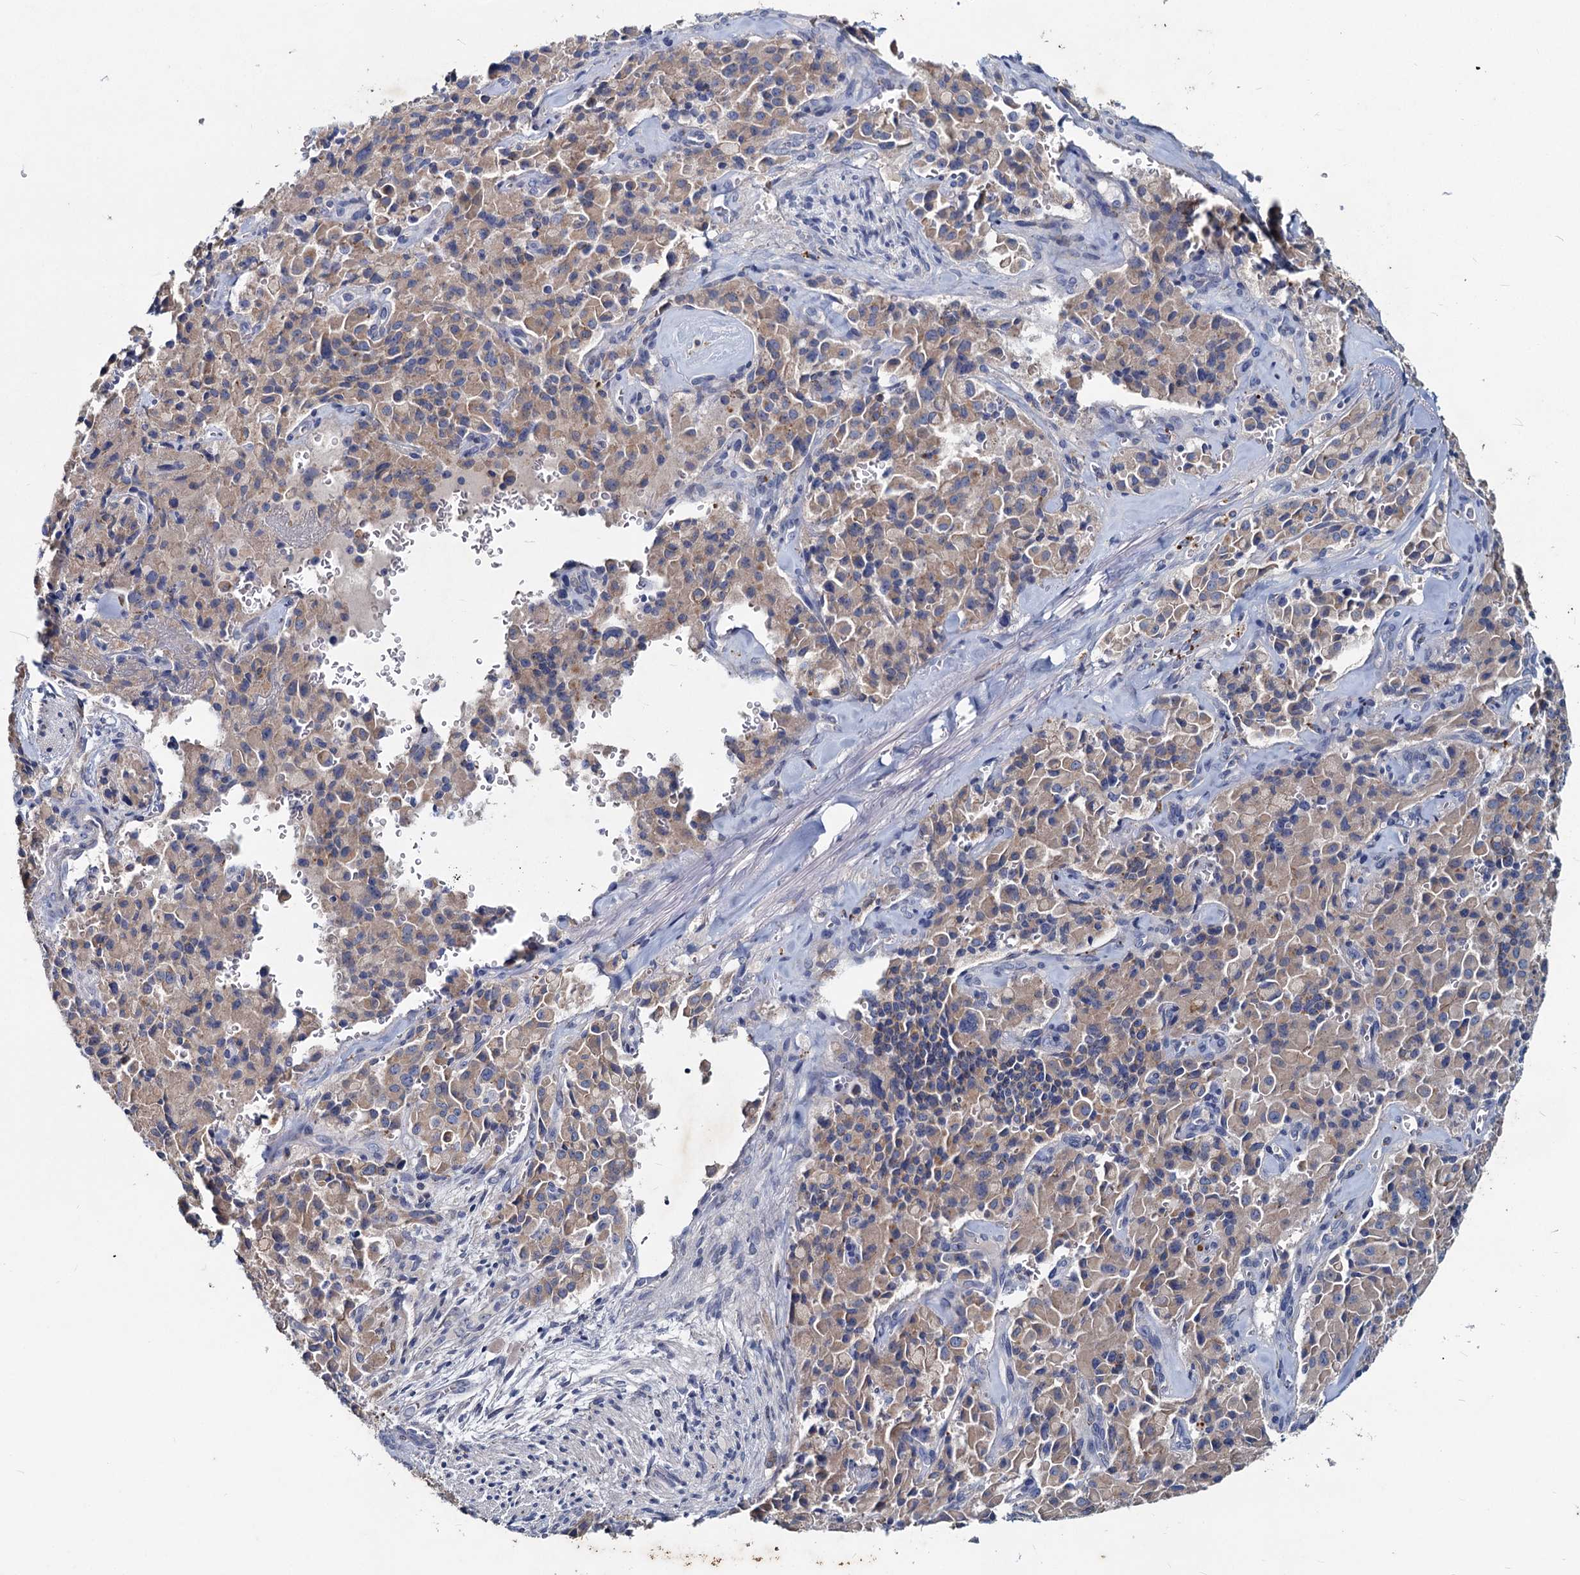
{"staining": {"intensity": "weak", "quantity": ">75%", "location": "cytoplasmic/membranous"}, "tissue": "pancreatic cancer", "cell_type": "Tumor cells", "image_type": "cancer", "snomed": [{"axis": "morphology", "description": "Adenocarcinoma, NOS"}, {"axis": "topography", "description": "Pancreas"}], "caption": "Immunohistochemical staining of human pancreatic cancer displays low levels of weak cytoplasmic/membranous expression in about >75% of tumor cells.", "gene": "TMX2", "patient": {"sex": "male", "age": 65}}